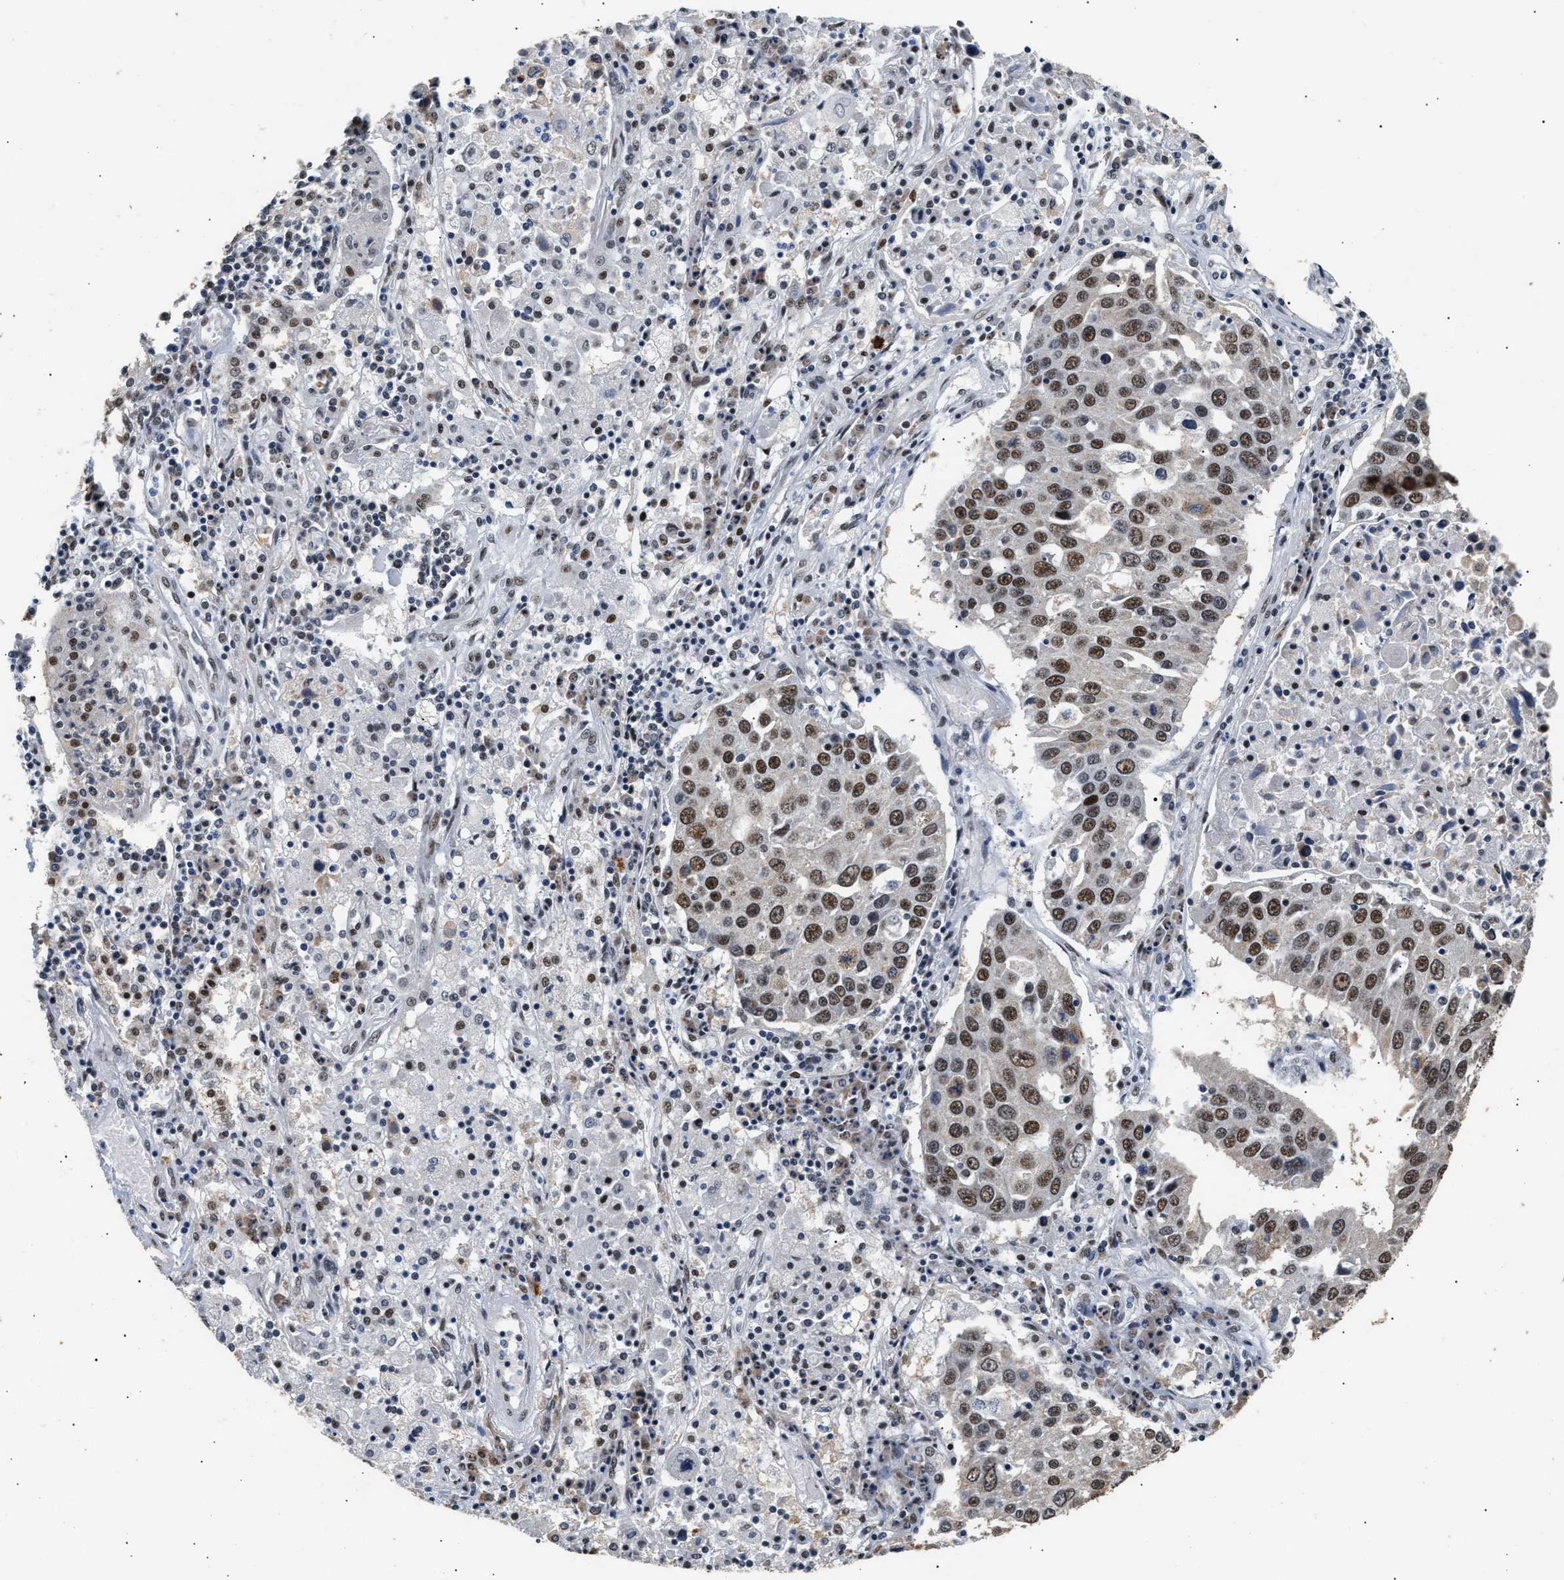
{"staining": {"intensity": "moderate", "quantity": ">75%", "location": "nuclear"}, "tissue": "lung cancer", "cell_type": "Tumor cells", "image_type": "cancer", "snomed": [{"axis": "morphology", "description": "Squamous cell carcinoma, NOS"}, {"axis": "topography", "description": "Lung"}], "caption": "The photomicrograph displays staining of lung squamous cell carcinoma, revealing moderate nuclear protein positivity (brown color) within tumor cells. Immunohistochemistry (ihc) stains the protein in brown and the nuclei are stained blue.", "gene": "THOC1", "patient": {"sex": "male", "age": 65}}